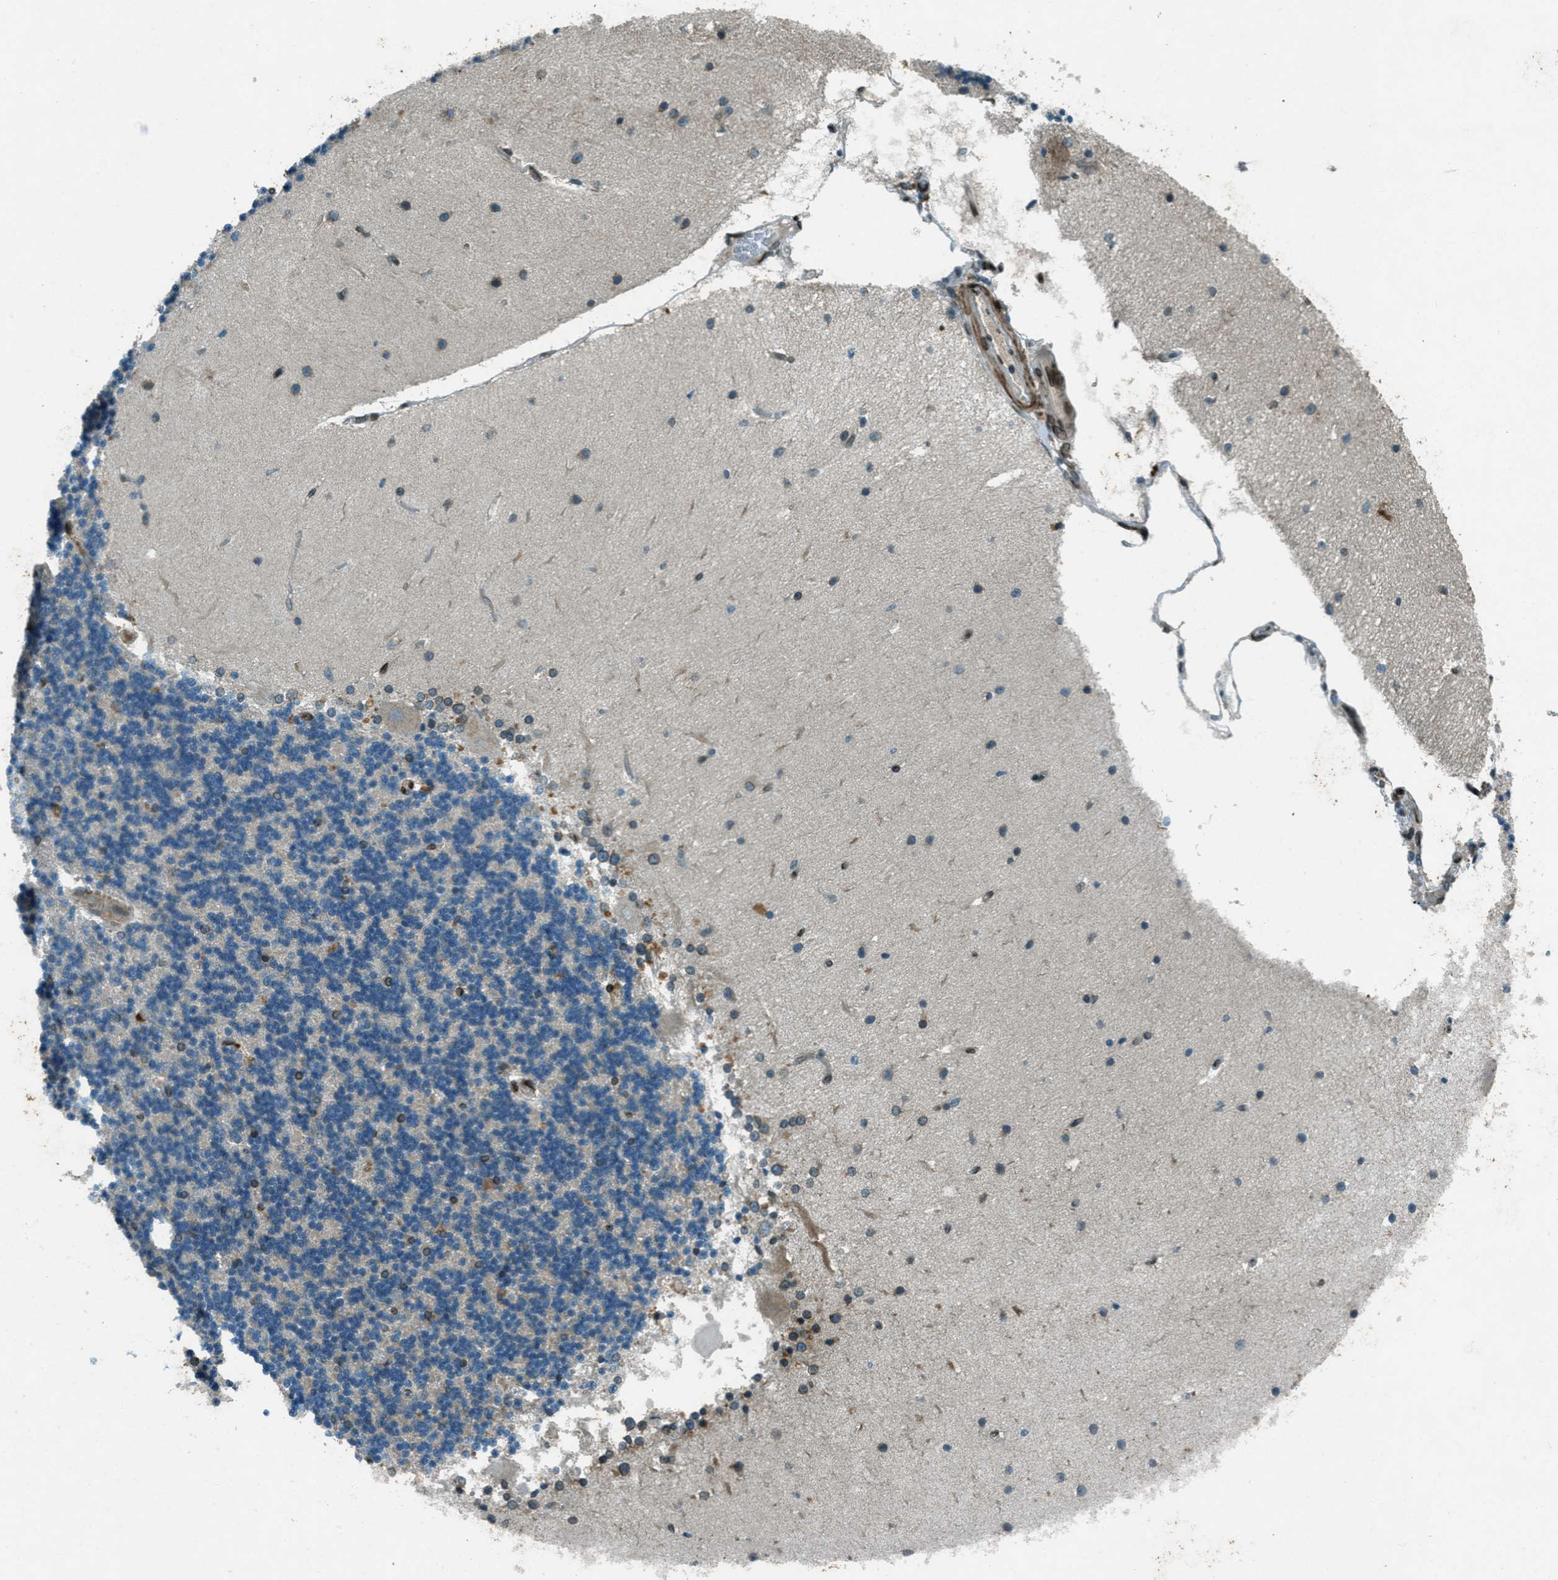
{"staining": {"intensity": "weak", "quantity": "<25%", "location": "cytoplasmic/membranous,nuclear"}, "tissue": "cerebellum", "cell_type": "Cells in granular layer", "image_type": "normal", "snomed": [{"axis": "morphology", "description": "Normal tissue, NOS"}, {"axis": "topography", "description": "Cerebellum"}], "caption": "This histopathology image is of unremarkable cerebellum stained with immunohistochemistry (IHC) to label a protein in brown with the nuclei are counter-stained blue. There is no staining in cells in granular layer. (Brightfield microscopy of DAB (3,3'-diaminobenzidine) immunohistochemistry at high magnification).", "gene": "LEMD2", "patient": {"sex": "female", "age": 54}}